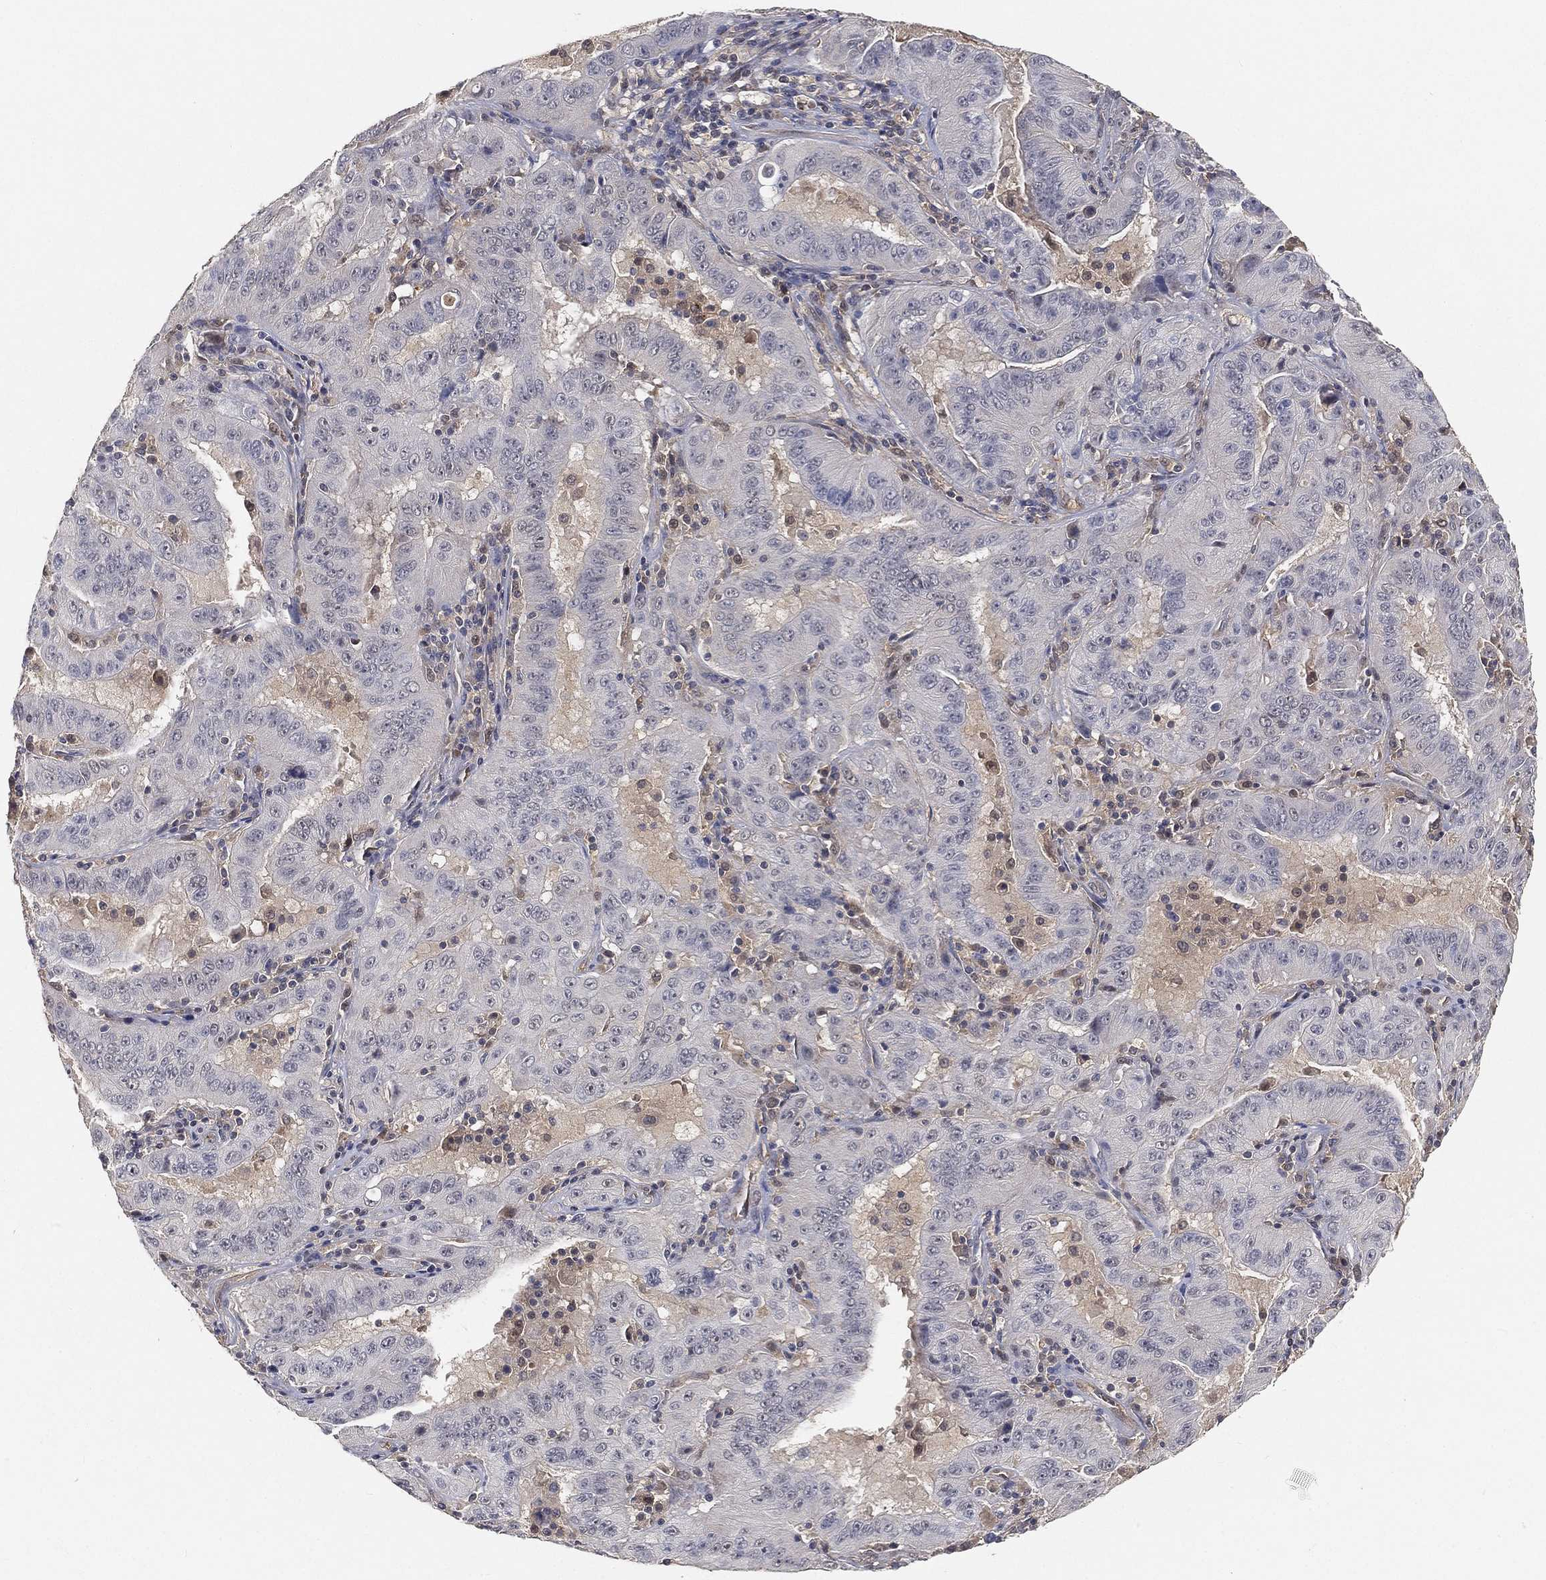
{"staining": {"intensity": "negative", "quantity": "none", "location": "none"}, "tissue": "pancreatic cancer", "cell_type": "Tumor cells", "image_type": "cancer", "snomed": [{"axis": "morphology", "description": "Adenocarcinoma, NOS"}, {"axis": "topography", "description": "Pancreas"}], "caption": "IHC photomicrograph of pancreatic adenocarcinoma stained for a protein (brown), which exhibits no expression in tumor cells. (DAB immunohistochemistry (IHC) with hematoxylin counter stain).", "gene": "MAPK1", "patient": {"sex": "male", "age": 63}}